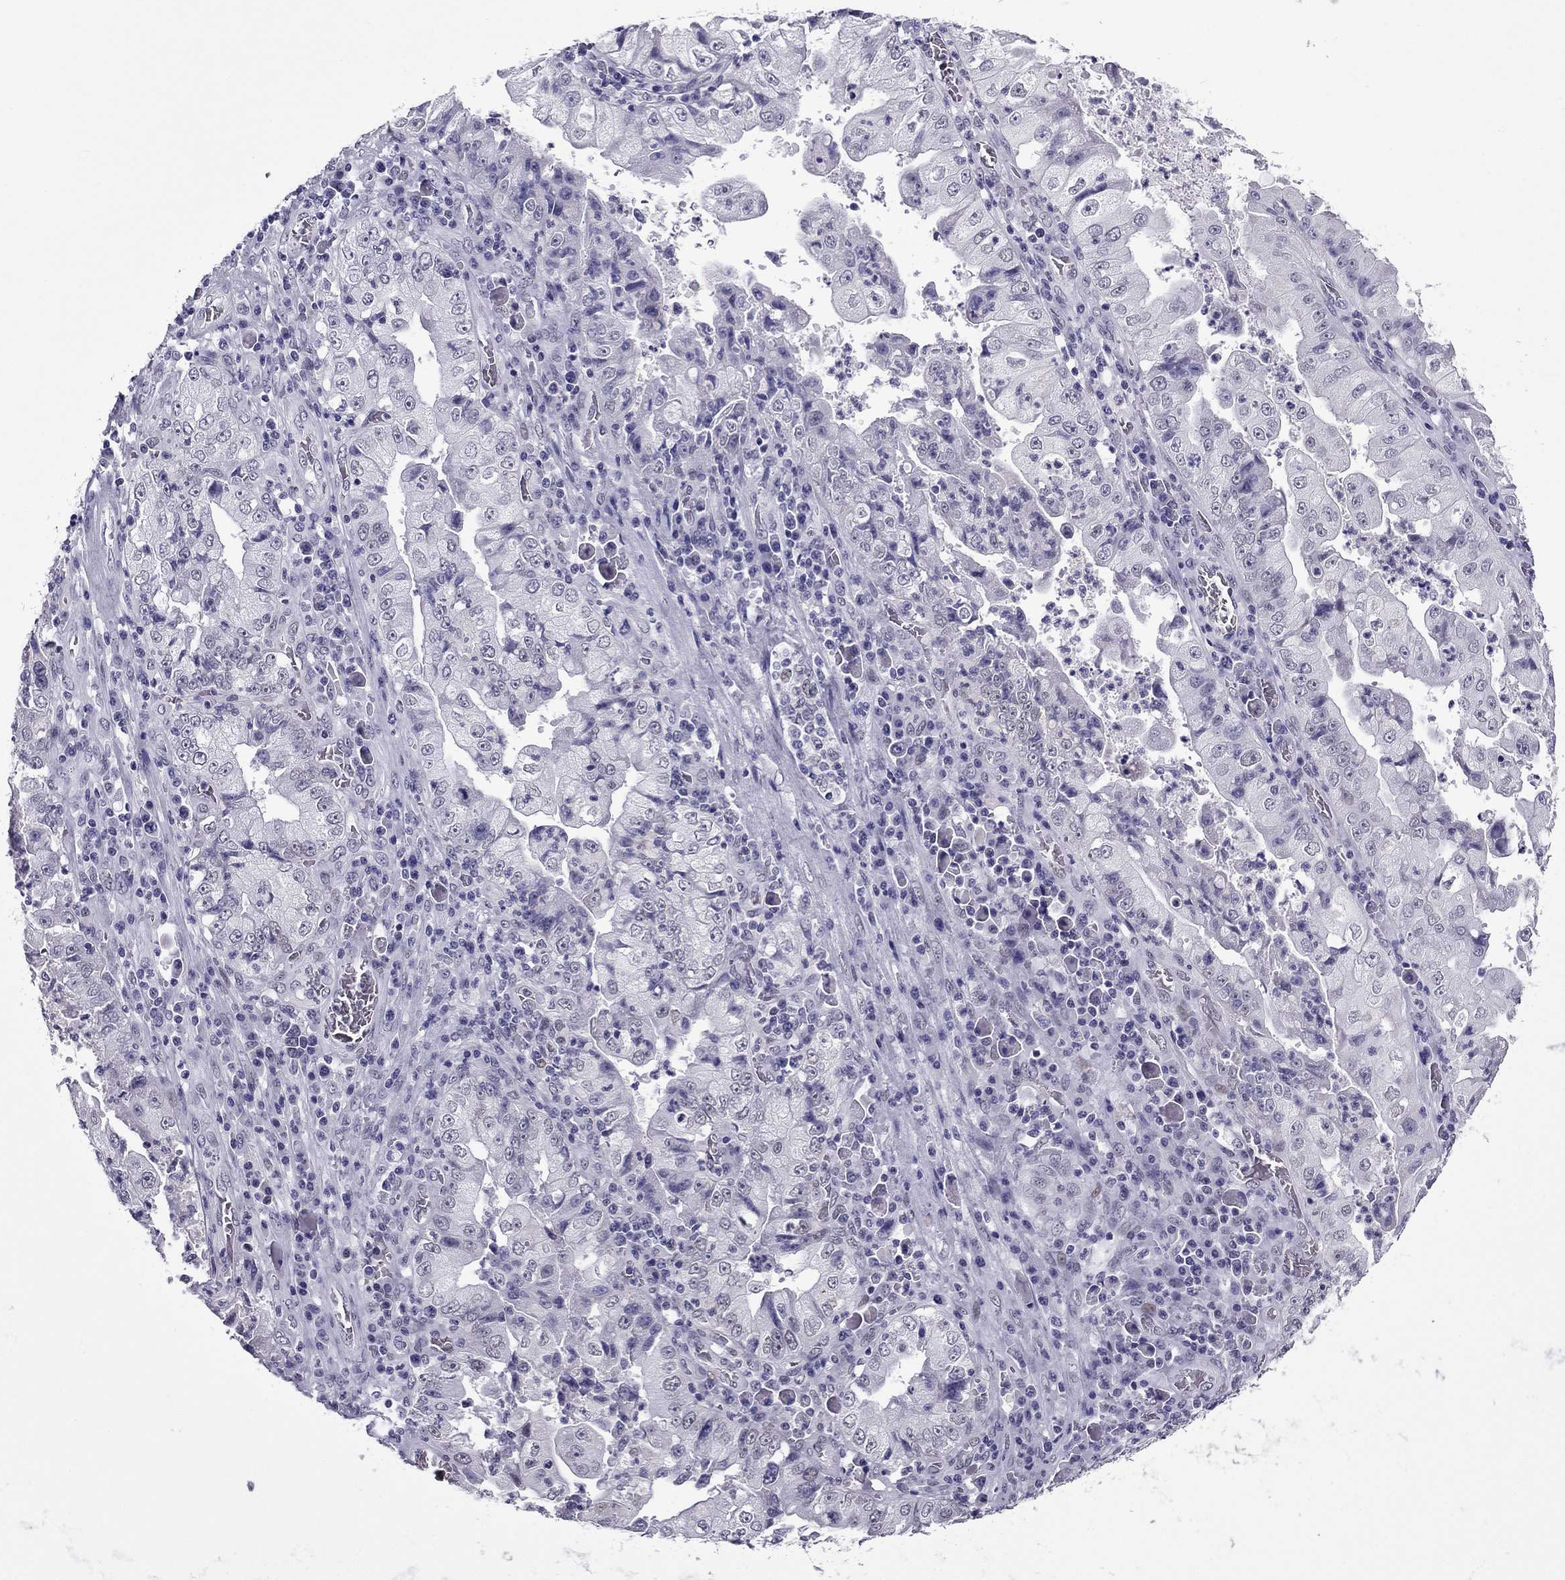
{"staining": {"intensity": "negative", "quantity": "none", "location": "none"}, "tissue": "stomach cancer", "cell_type": "Tumor cells", "image_type": "cancer", "snomed": [{"axis": "morphology", "description": "Adenocarcinoma, NOS"}, {"axis": "topography", "description": "Stomach"}], "caption": "The micrograph shows no significant staining in tumor cells of stomach cancer.", "gene": "MYLK3", "patient": {"sex": "male", "age": 76}}